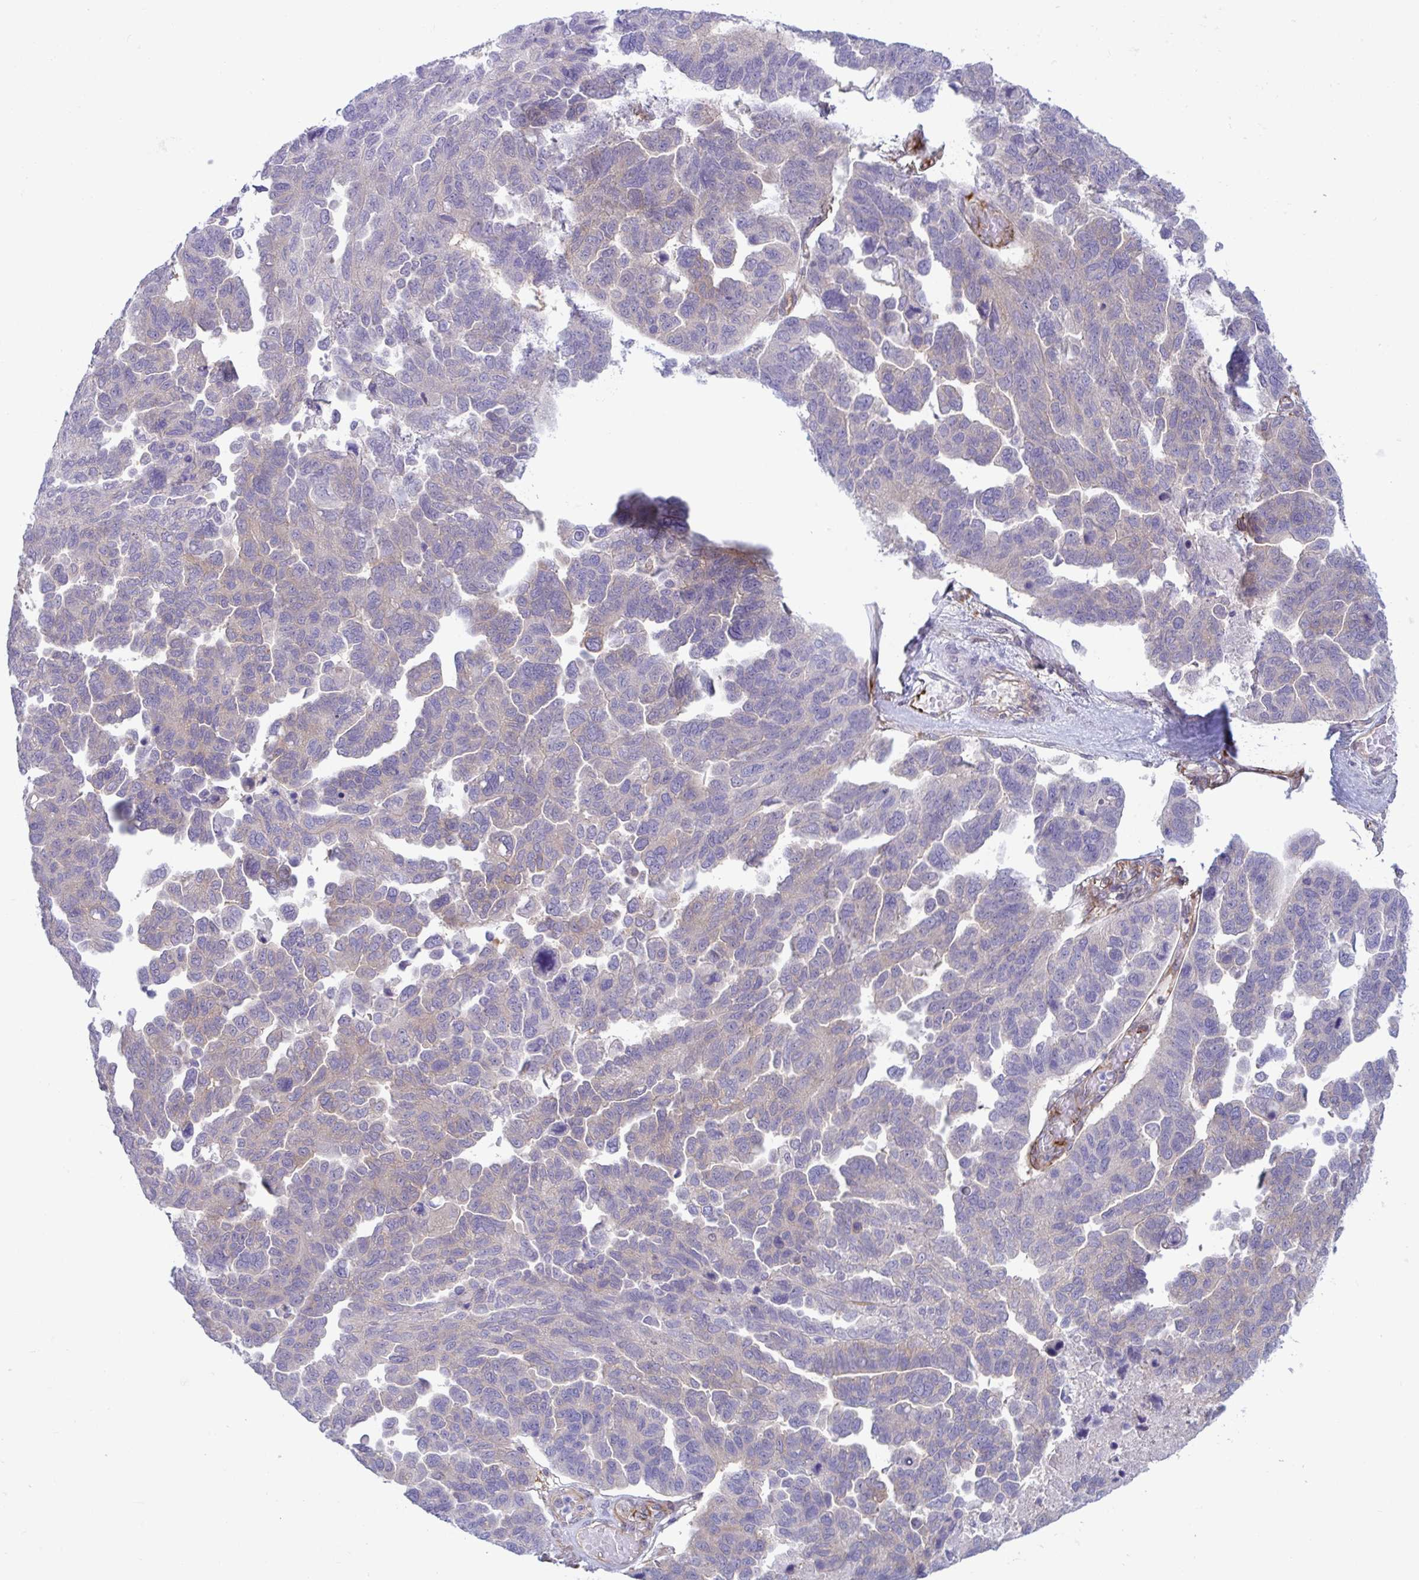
{"staining": {"intensity": "moderate", "quantity": "25%-75%", "location": "cytoplasmic/membranous"}, "tissue": "ovarian cancer", "cell_type": "Tumor cells", "image_type": "cancer", "snomed": [{"axis": "morphology", "description": "Cystadenocarcinoma, serous, NOS"}, {"axis": "topography", "description": "Ovary"}], "caption": "A brown stain highlights moderate cytoplasmic/membranous positivity of a protein in human serous cystadenocarcinoma (ovarian) tumor cells.", "gene": "PRRT4", "patient": {"sex": "female", "age": 64}}